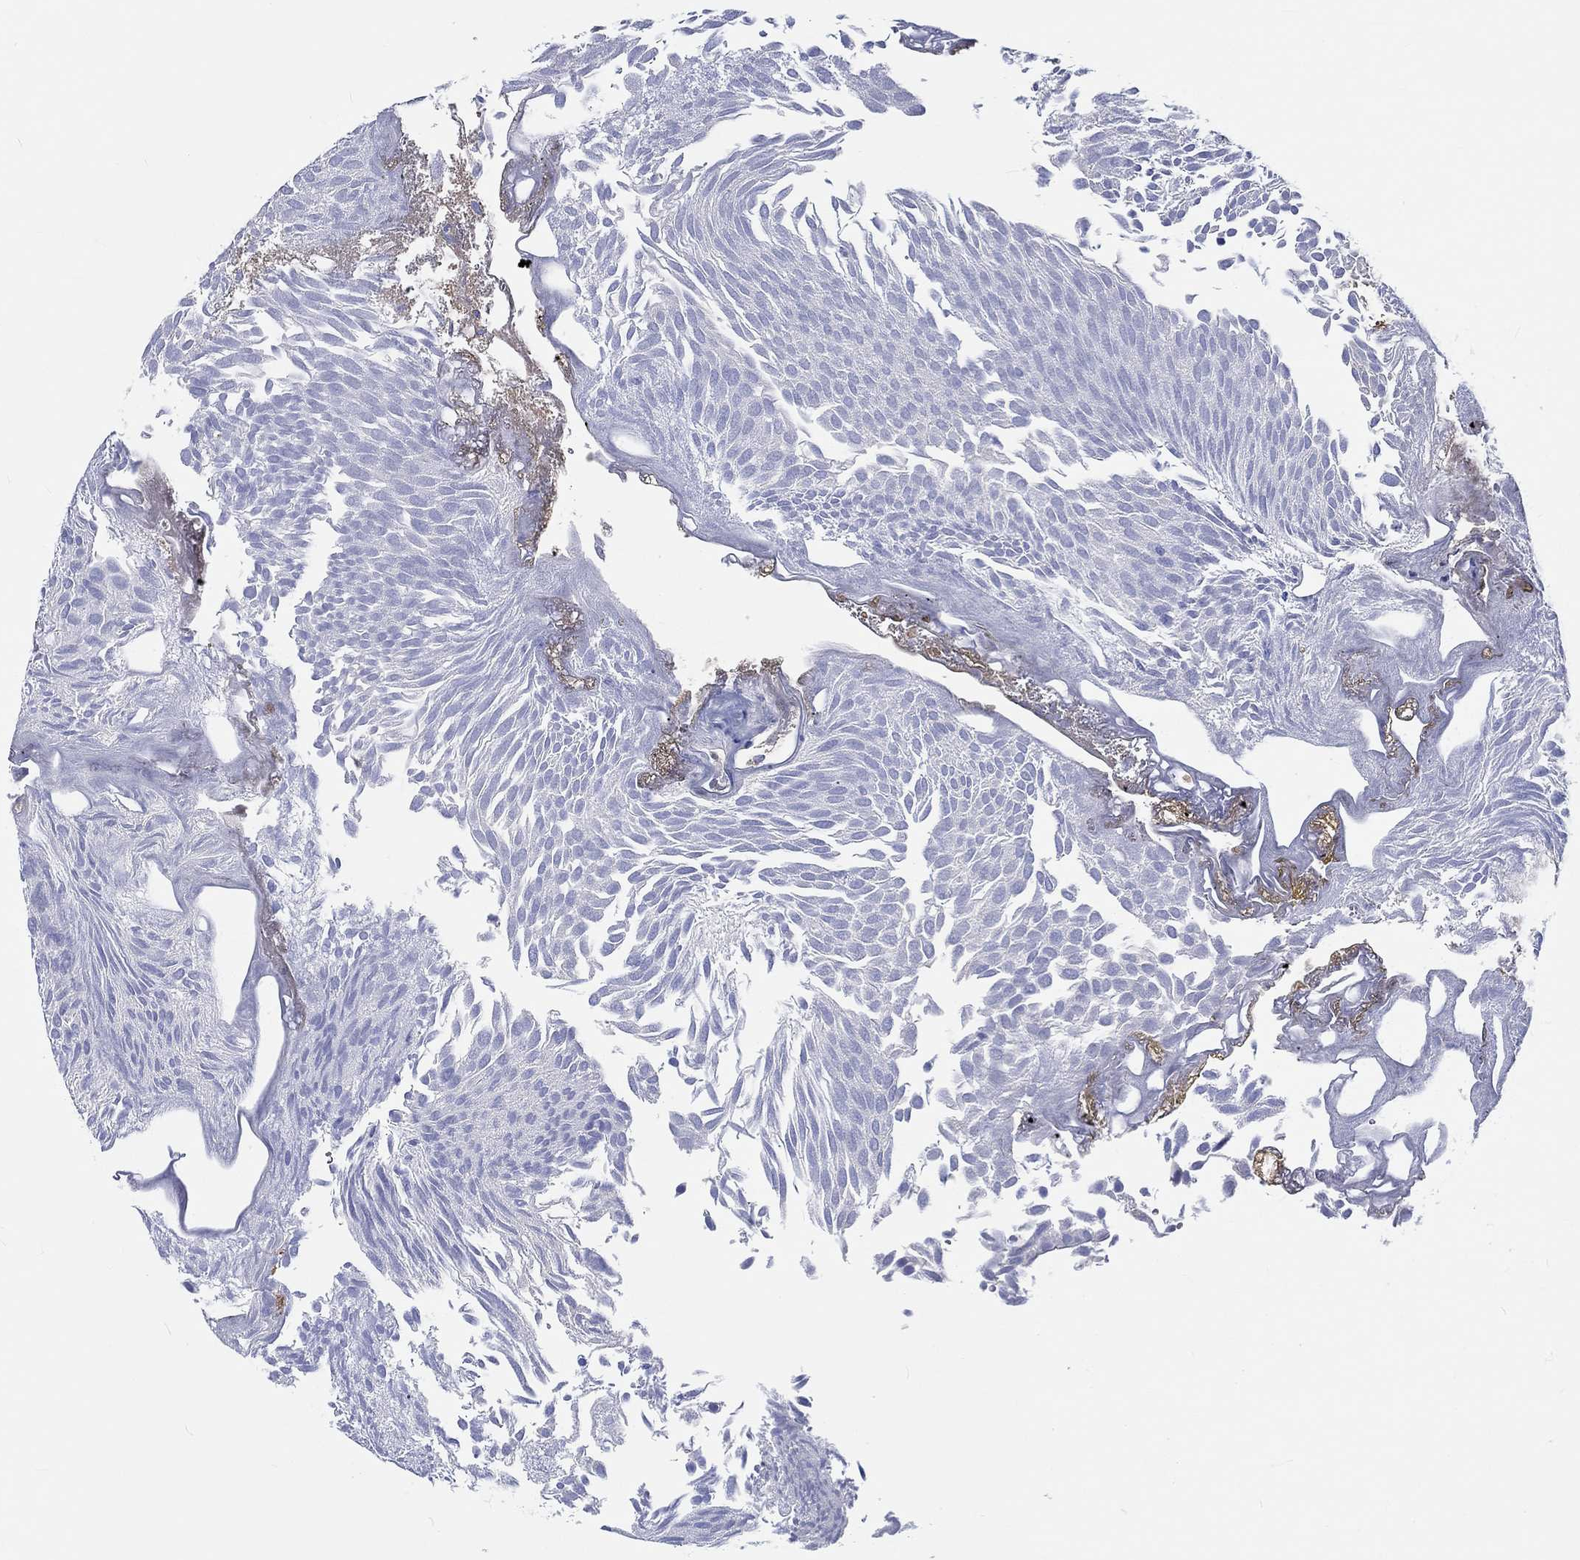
{"staining": {"intensity": "negative", "quantity": "none", "location": "none"}, "tissue": "urothelial cancer", "cell_type": "Tumor cells", "image_type": "cancer", "snomed": [{"axis": "morphology", "description": "Urothelial carcinoma, Low grade"}, {"axis": "topography", "description": "Urinary bladder"}], "caption": "A micrograph of human low-grade urothelial carcinoma is negative for staining in tumor cells. The staining was performed using DAB to visualize the protein expression in brown, while the nuclei were stained in blue with hematoxylin (Magnification: 20x).", "gene": "CDY2B", "patient": {"sex": "male", "age": 52}}